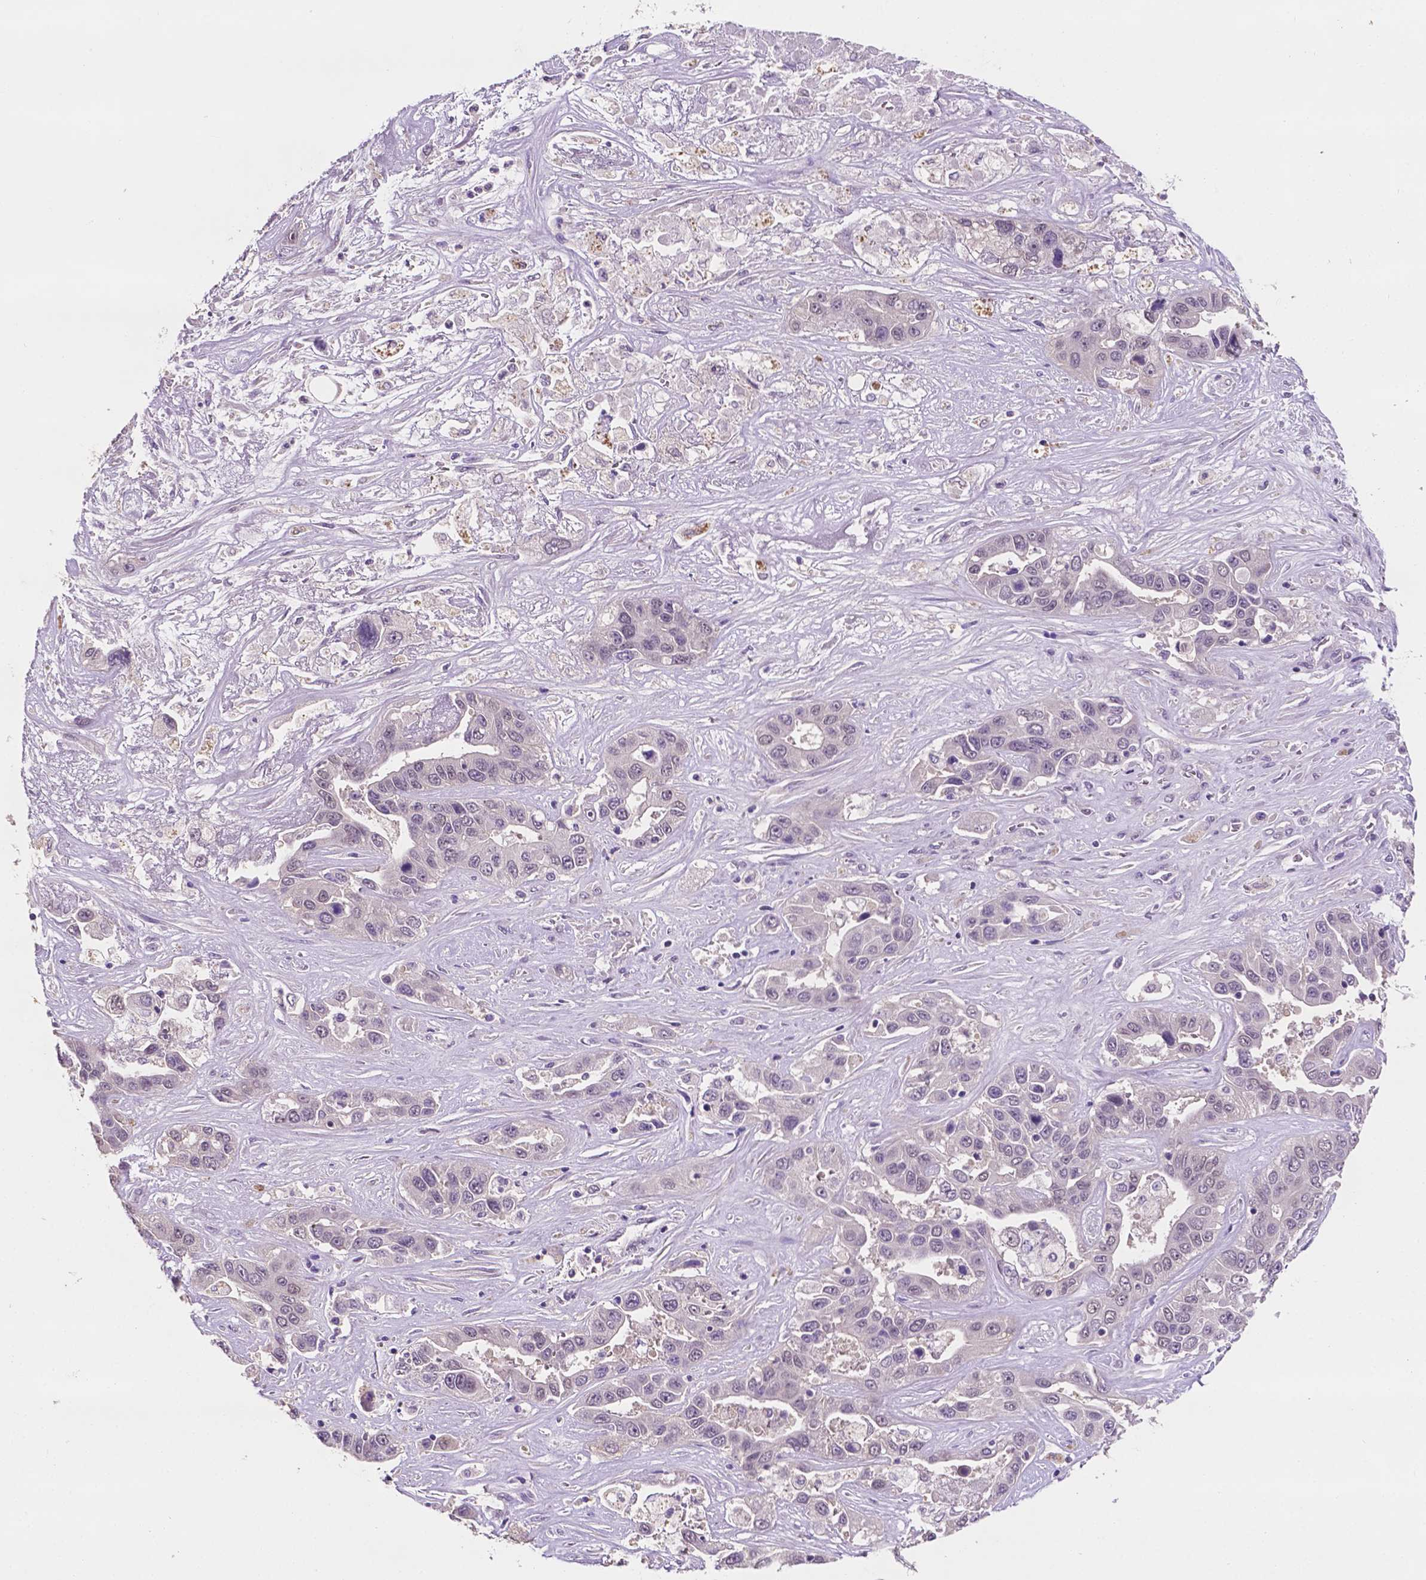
{"staining": {"intensity": "negative", "quantity": "none", "location": "none"}, "tissue": "liver cancer", "cell_type": "Tumor cells", "image_type": "cancer", "snomed": [{"axis": "morphology", "description": "Cholangiocarcinoma"}, {"axis": "topography", "description": "Liver"}], "caption": "This histopathology image is of liver cancer stained with immunohistochemistry (IHC) to label a protein in brown with the nuclei are counter-stained blue. There is no expression in tumor cells.", "gene": "MROH6", "patient": {"sex": "female", "age": 52}}